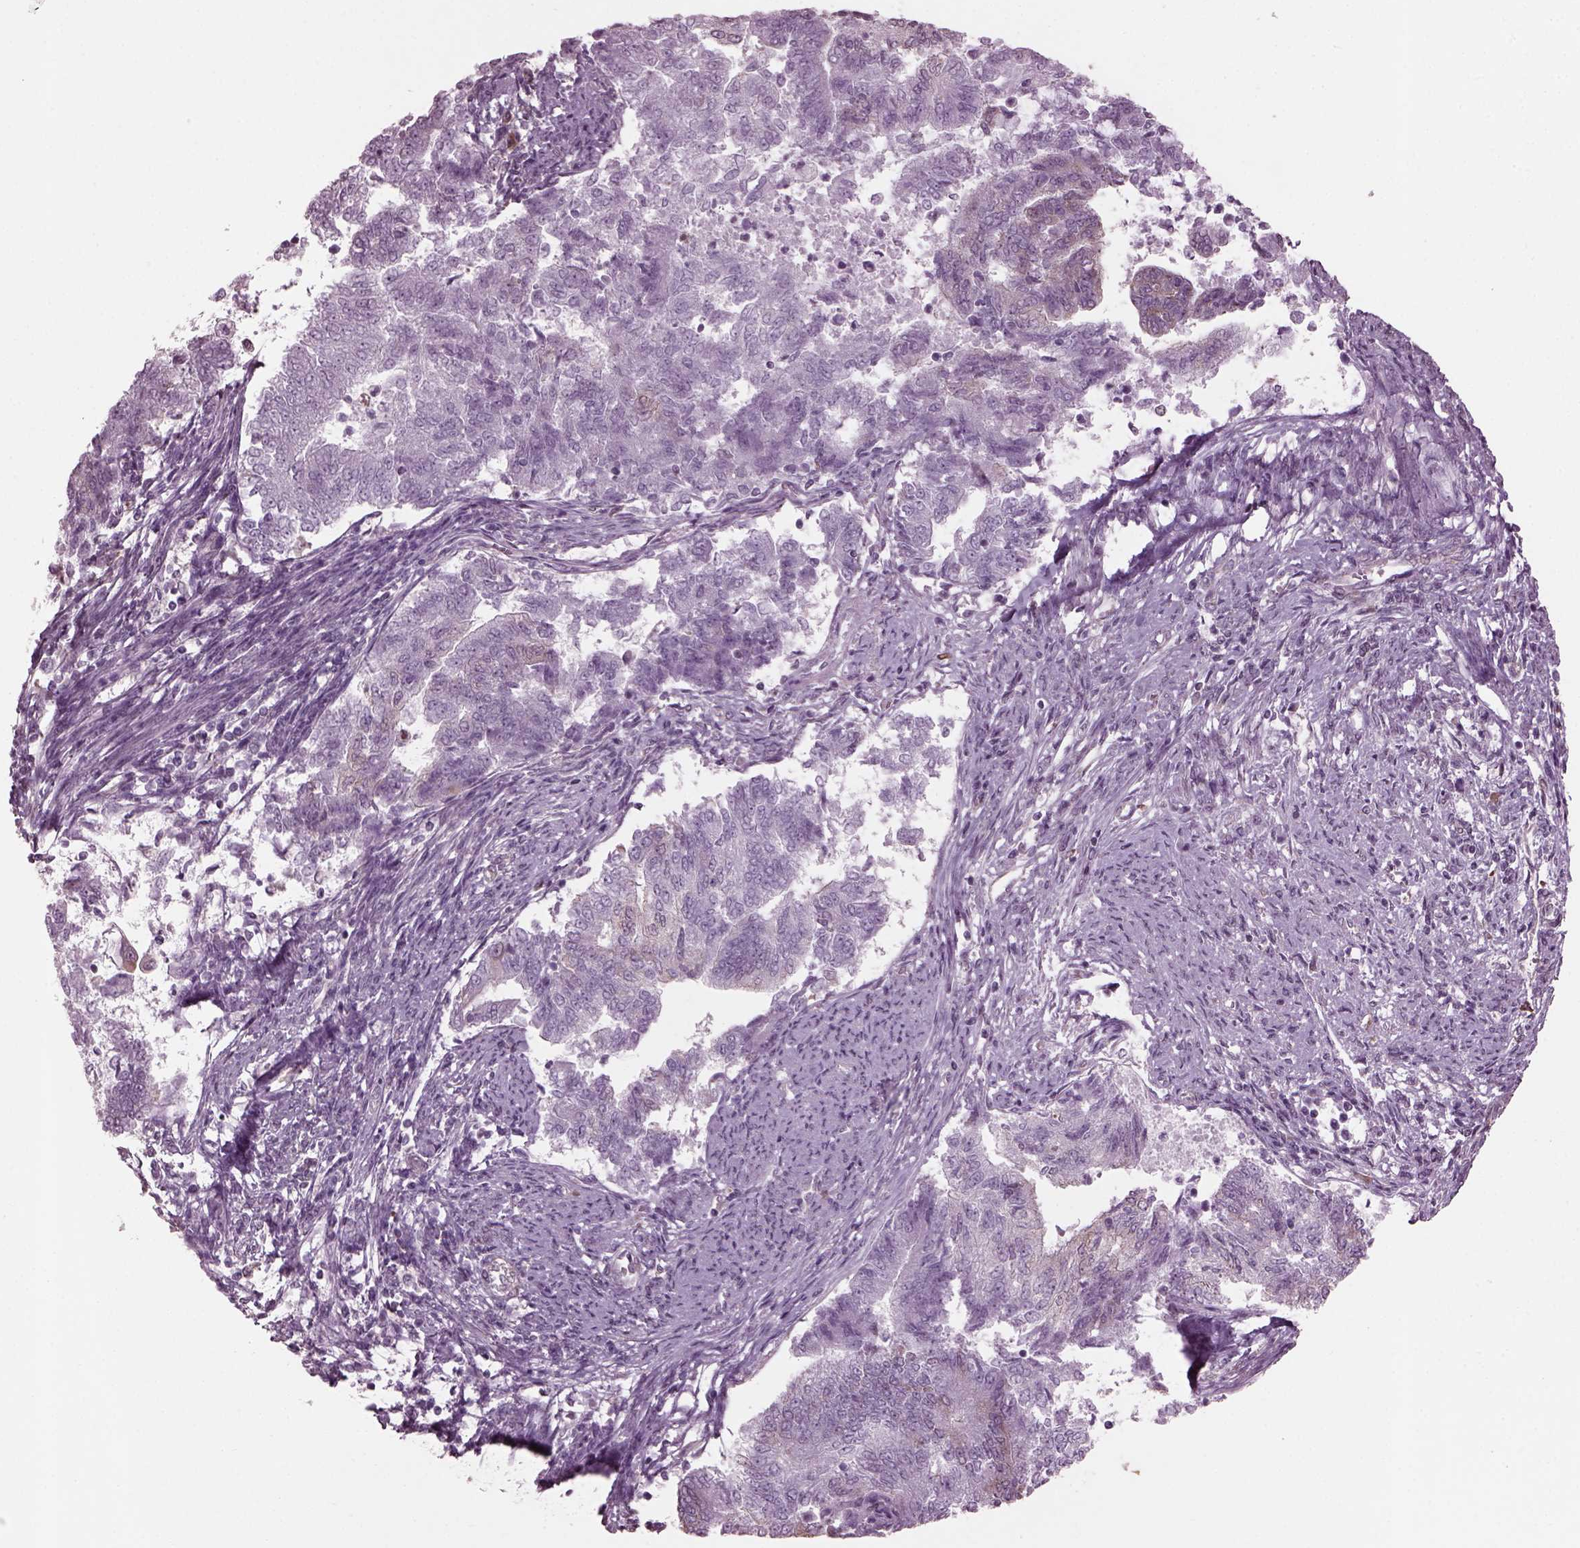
{"staining": {"intensity": "weak", "quantity": "<25%", "location": "cytoplasmic/membranous"}, "tissue": "endometrial cancer", "cell_type": "Tumor cells", "image_type": "cancer", "snomed": [{"axis": "morphology", "description": "Adenocarcinoma, NOS"}, {"axis": "topography", "description": "Endometrium"}], "caption": "A high-resolution photomicrograph shows immunohistochemistry staining of endometrial cancer (adenocarcinoma), which displays no significant staining in tumor cells.", "gene": "CABP5", "patient": {"sex": "female", "age": 65}}